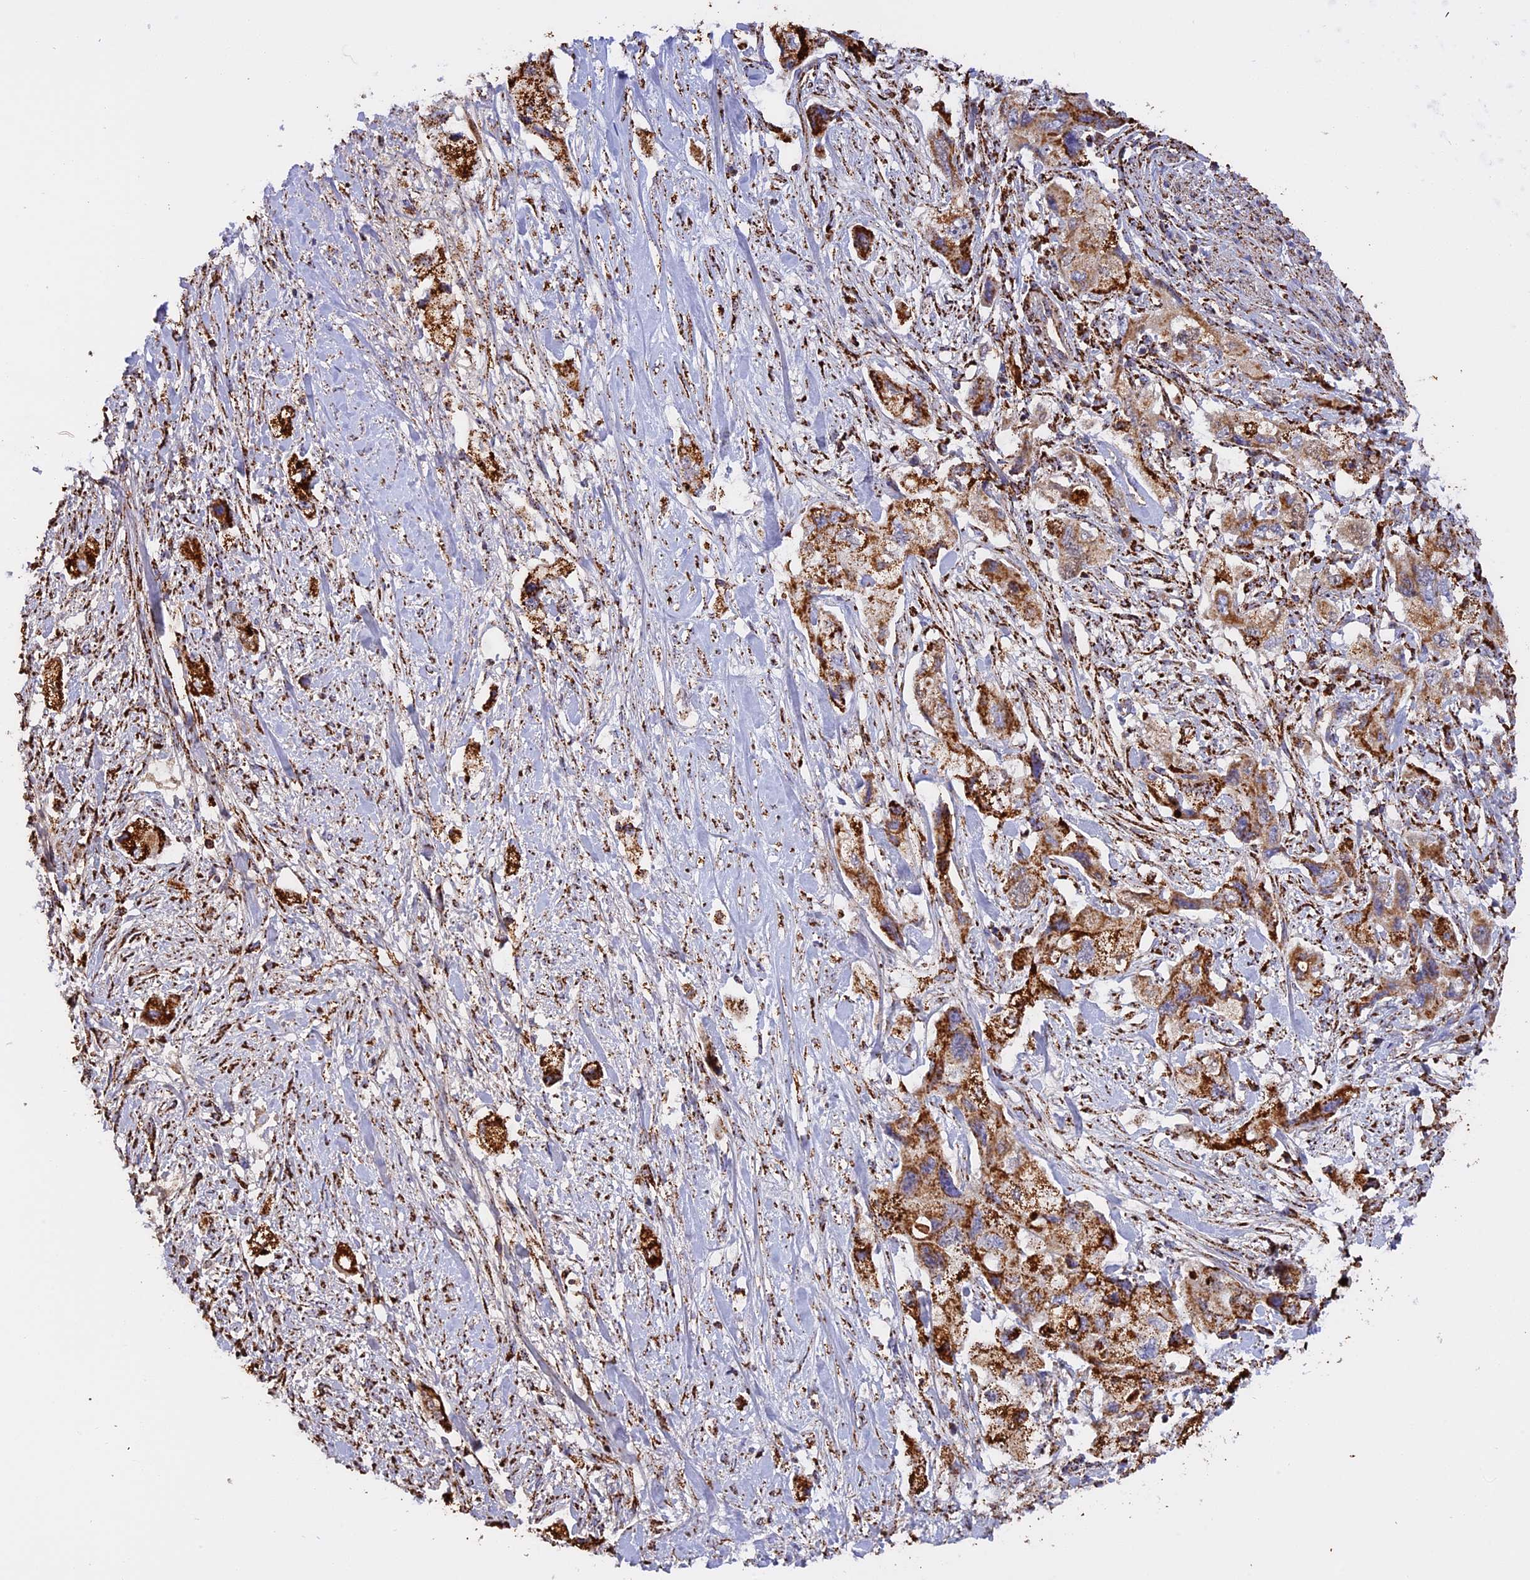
{"staining": {"intensity": "strong", "quantity": "25%-75%", "location": "cytoplasmic/membranous"}, "tissue": "pancreatic cancer", "cell_type": "Tumor cells", "image_type": "cancer", "snomed": [{"axis": "morphology", "description": "Adenocarcinoma, NOS"}, {"axis": "topography", "description": "Pancreas"}], "caption": "There is high levels of strong cytoplasmic/membranous expression in tumor cells of pancreatic cancer, as demonstrated by immunohistochemical staining (brown color).", "gene": "KCNG1", "patient": {"sex": "female", "age": 73}}